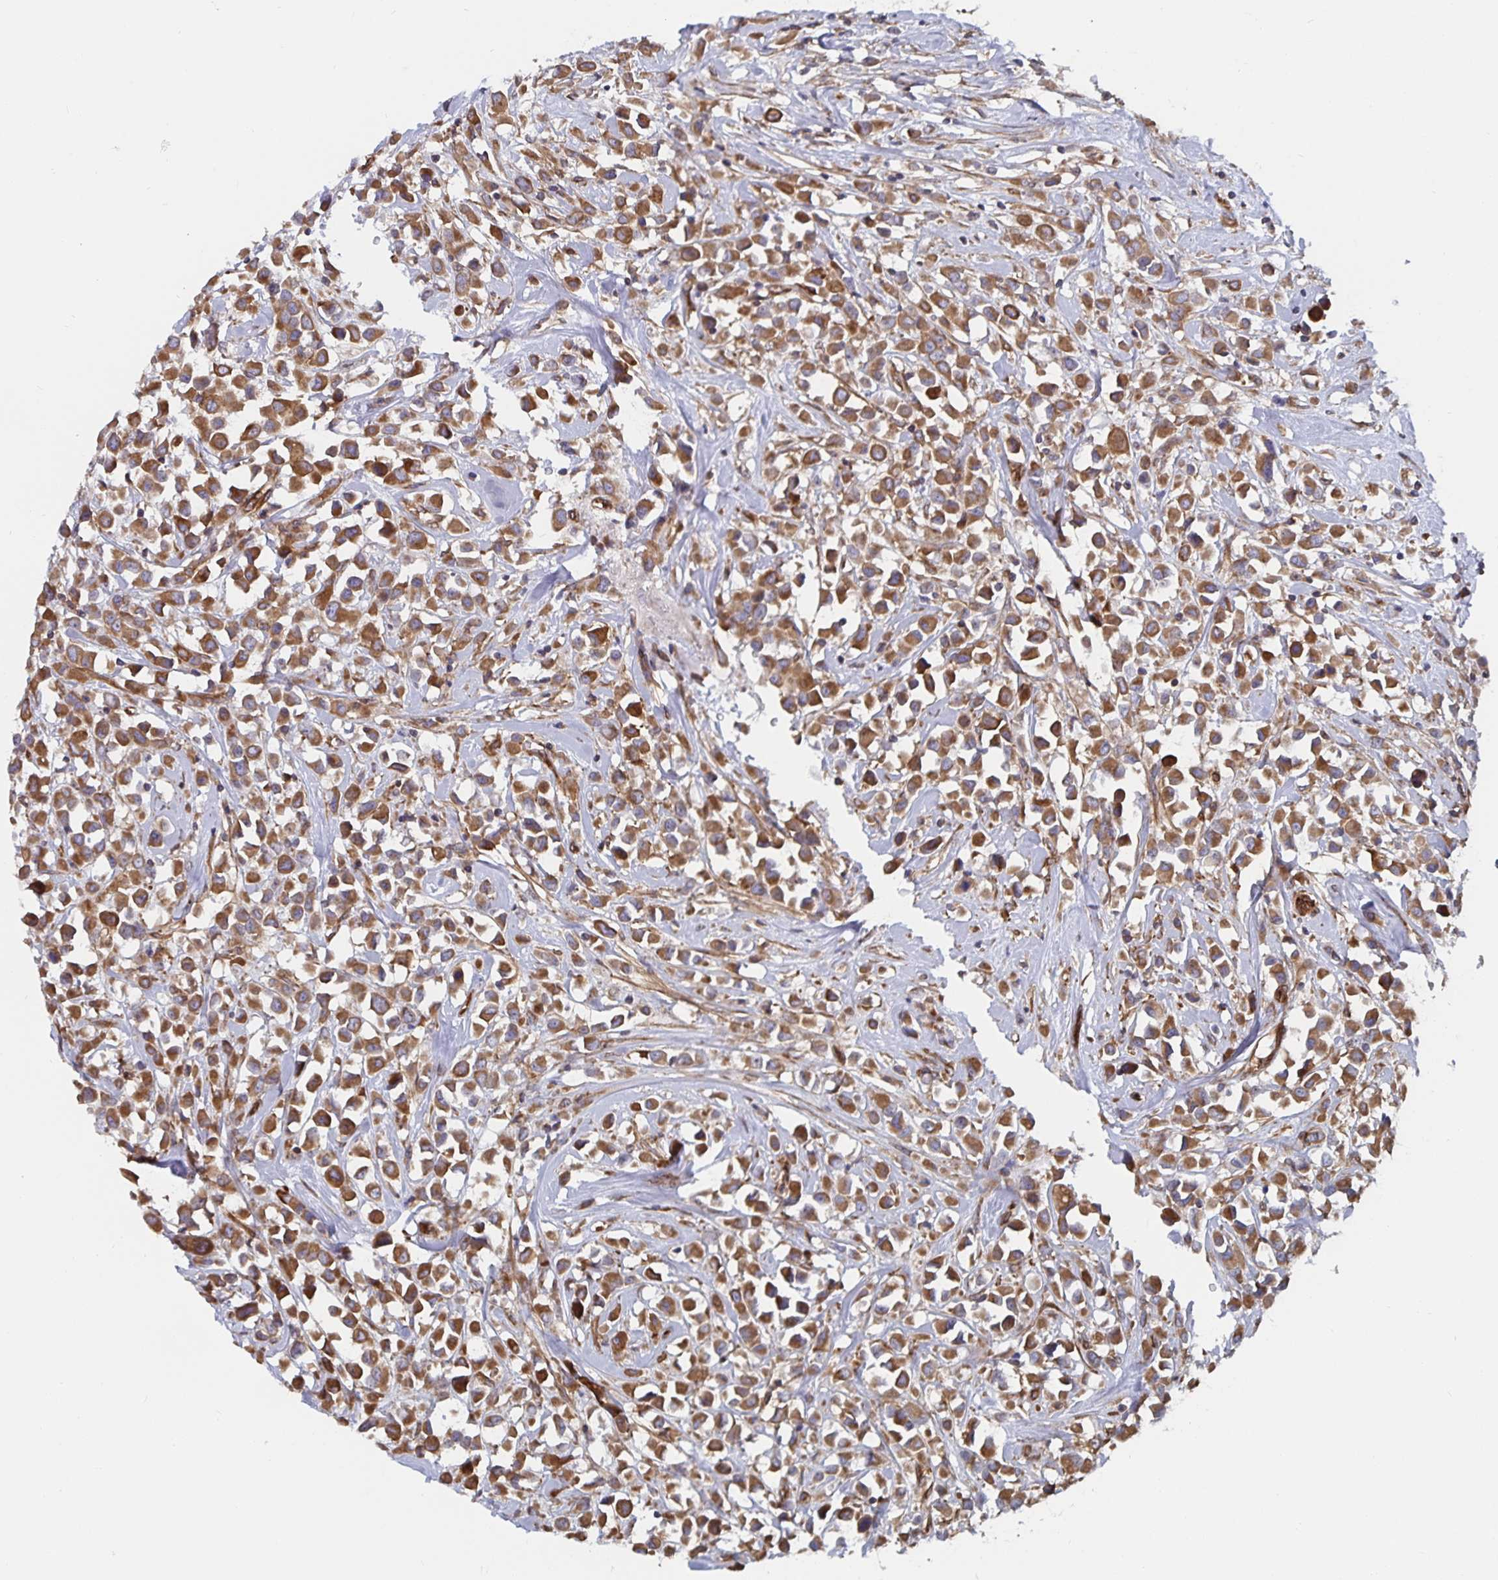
{"staining": {"intensity": "moderate", "quantity": ">75%", "location": "cytoplasmic/membranous"}, "tissue": "breast cancer", "cell_type": "Tumor cells", "image_type": "cancer", "snomed": [{"axis": "morphology", "description": "Duct carcinoma"}, {"axis": "topography", "description": "Breast"}], "caption": "Tumor cells display medium levels of moderate cytoplasmic/membranous positivity in approximately >75% of cells in breast cancer (invasive ductal carcinoma).", "gene": "BCAP29", "patient": {"sex": "female", "age": 61}}